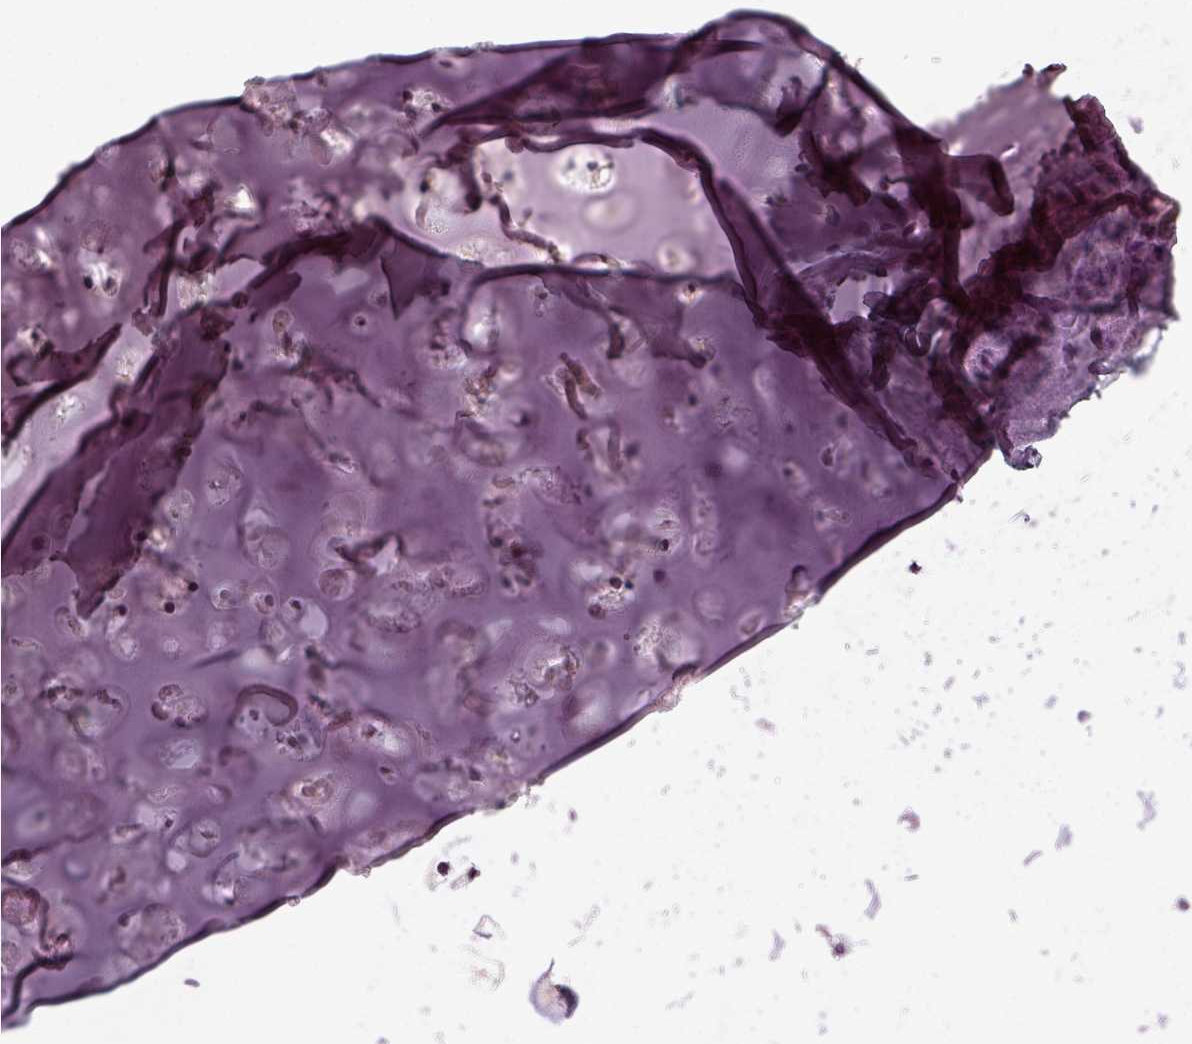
{"staining": {"intensity": "negative", "quantity": "none", "location": "none"}, "tissue": "soft tissue", "cell_type": "Chondrocytes", "image_type": "normal", "snomed": [{"axis": "morphology", "description": "Normal tissue, NOS"}, {"axis": "topography", "description": "Cartilage tissue"}], "caption": "The image displays no staining of chondrocytes in unremarkable soft tissue. Nuclei are stained in blue.", "gene": "RND2", "patient": {"sex": "male", "age": 62}}